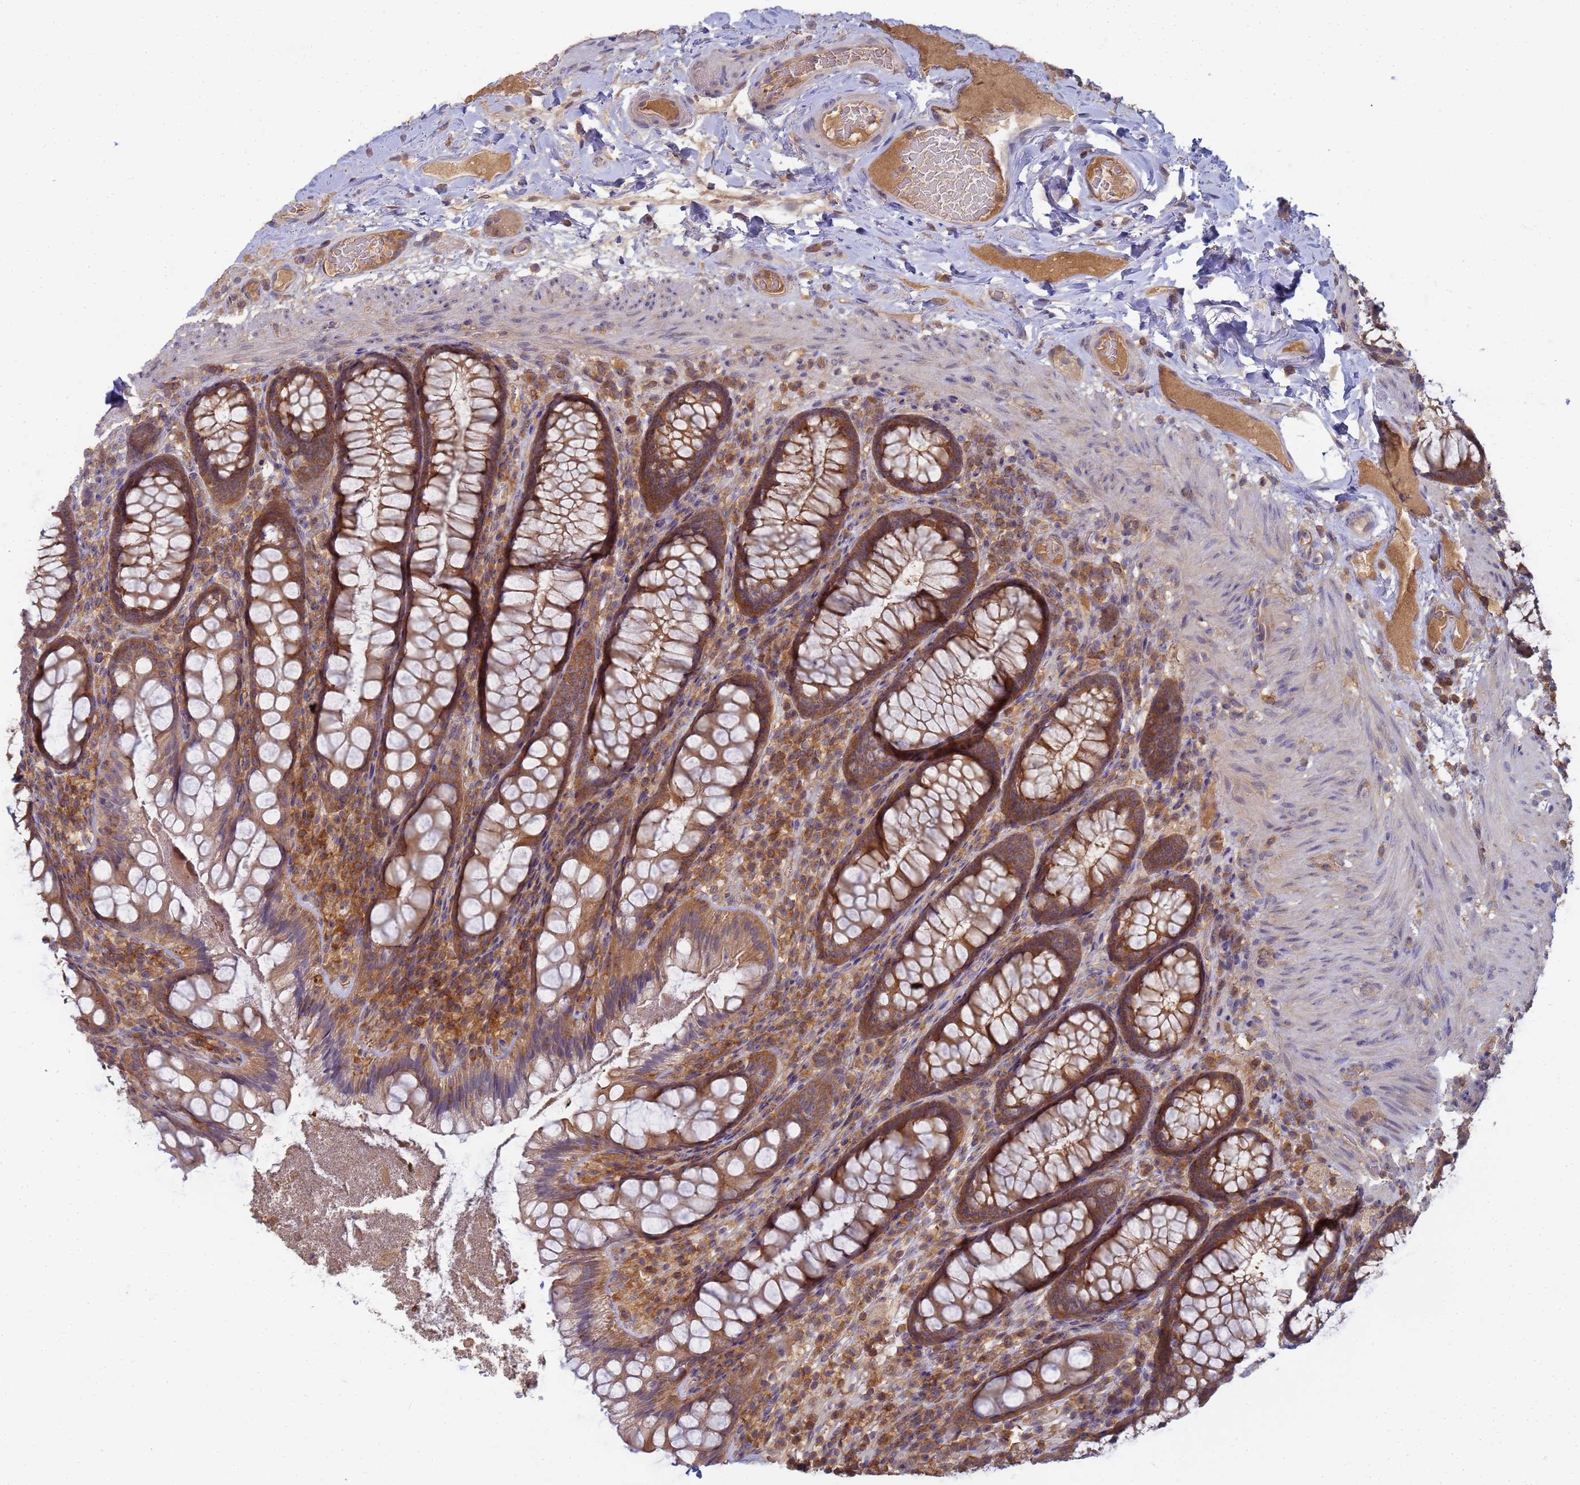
{"staining": {"intensity": "moderate", "quantity": ">75%", "location": "cytoplasmic/membranous"}, "tissue": "rectum", "cell_type": "Glandular cells", "image_type": "normal", "snomed": [{"axis": "morphology", "description": "Normal tissue, NOS"}, {"axis": "topography", "description": "Rectum"}], "caption": "A medium amount of moderate cytoplasmic/membranous staining is present in approximately >75% of glandular cells in normal rectum. (DAB (3,3'-diaminobenzidine) IHC with brightfield microscopy, high magnification).", "gene": "SHARPIN", "patient": {"sex": "male", "age": 83}}